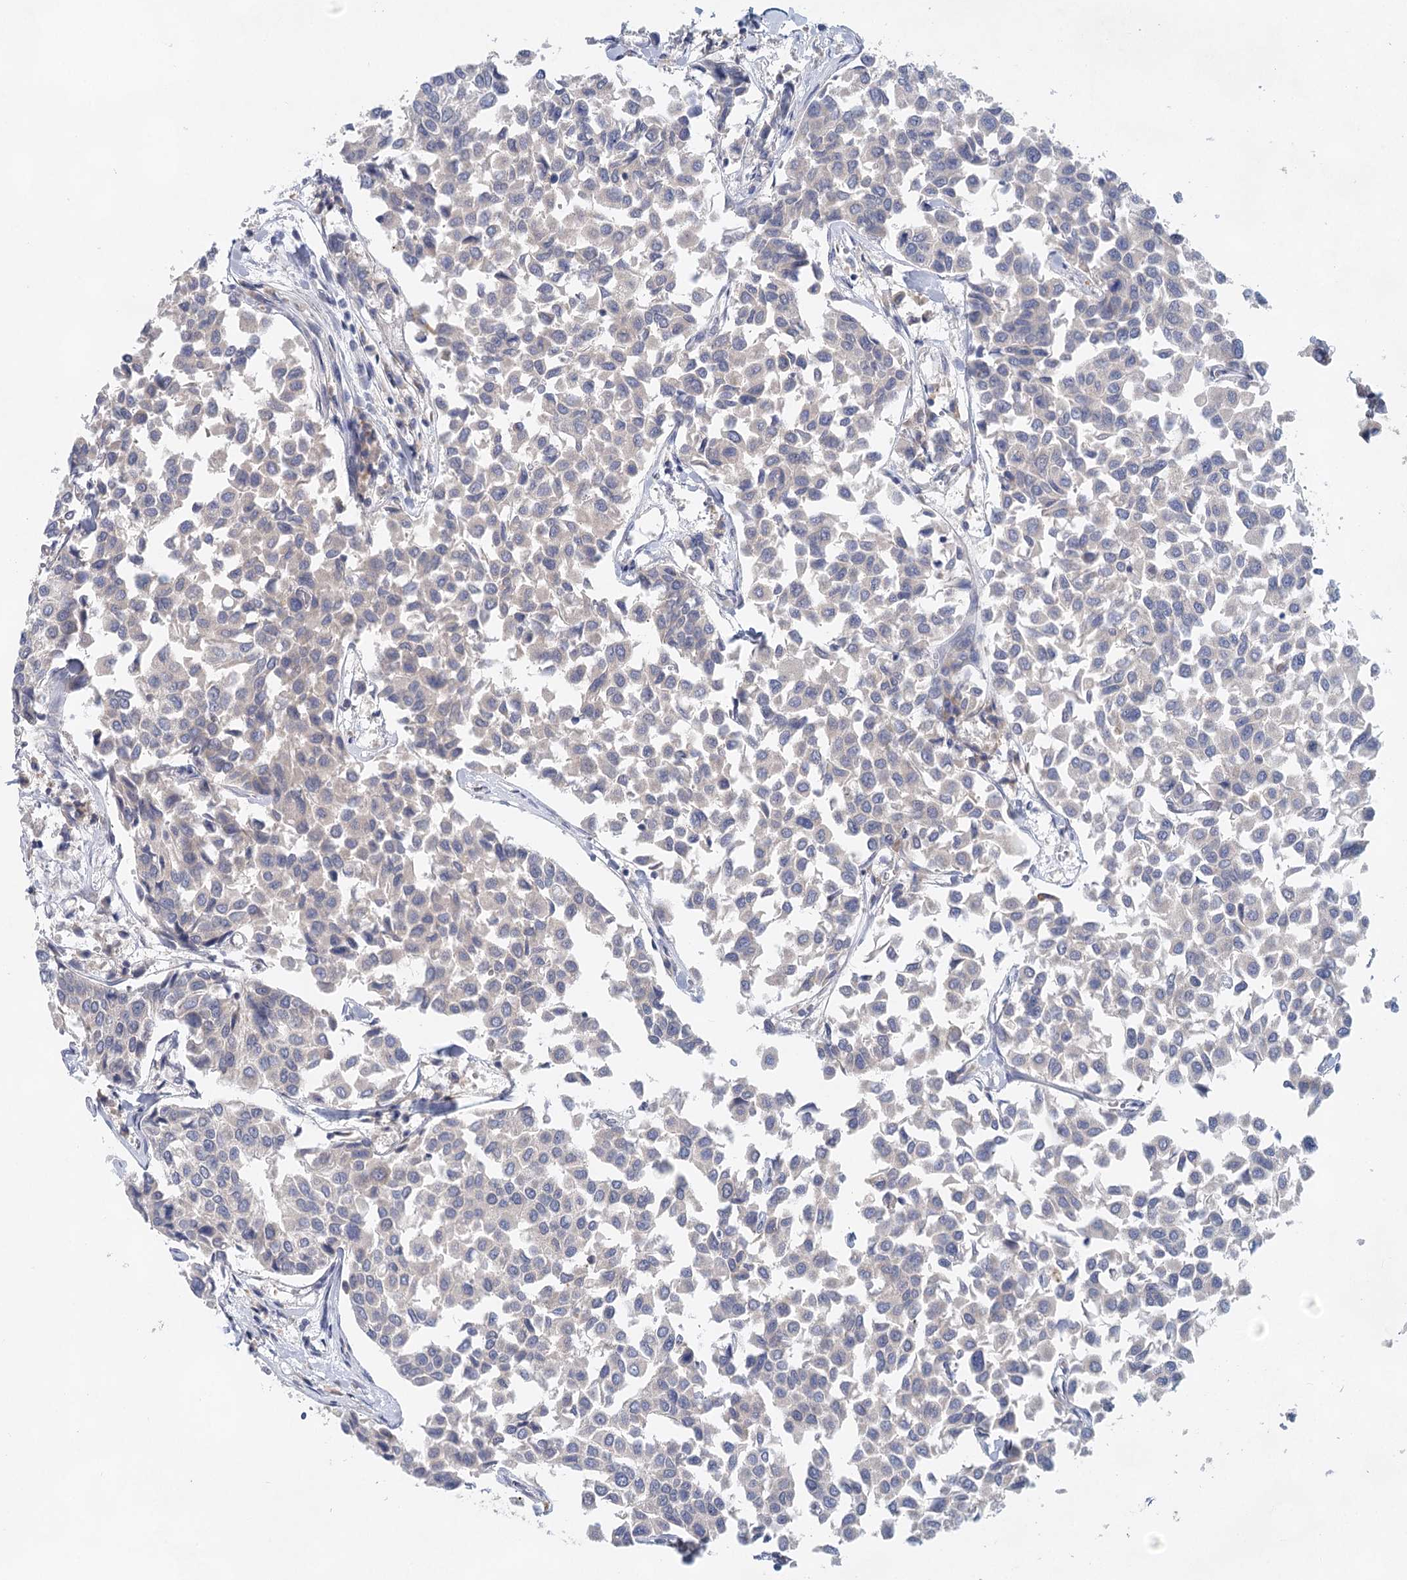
{"staining": {"intensity": "negative", "quantity": "none", "location": "none"}, "tissue": "breast cancer", "cell_type": "Tumor cells", "image_type": "cancer", "snomed": [{"axis": "morphology", "description": "Duct carcinoma"}, {"axis": "topography", "description": "Breast"}], "caption": "Tumor cells show no significant protein positivity in breast cancer.", "gene": "BLTP1", "patient": {"sex": "female", "age": 55}}